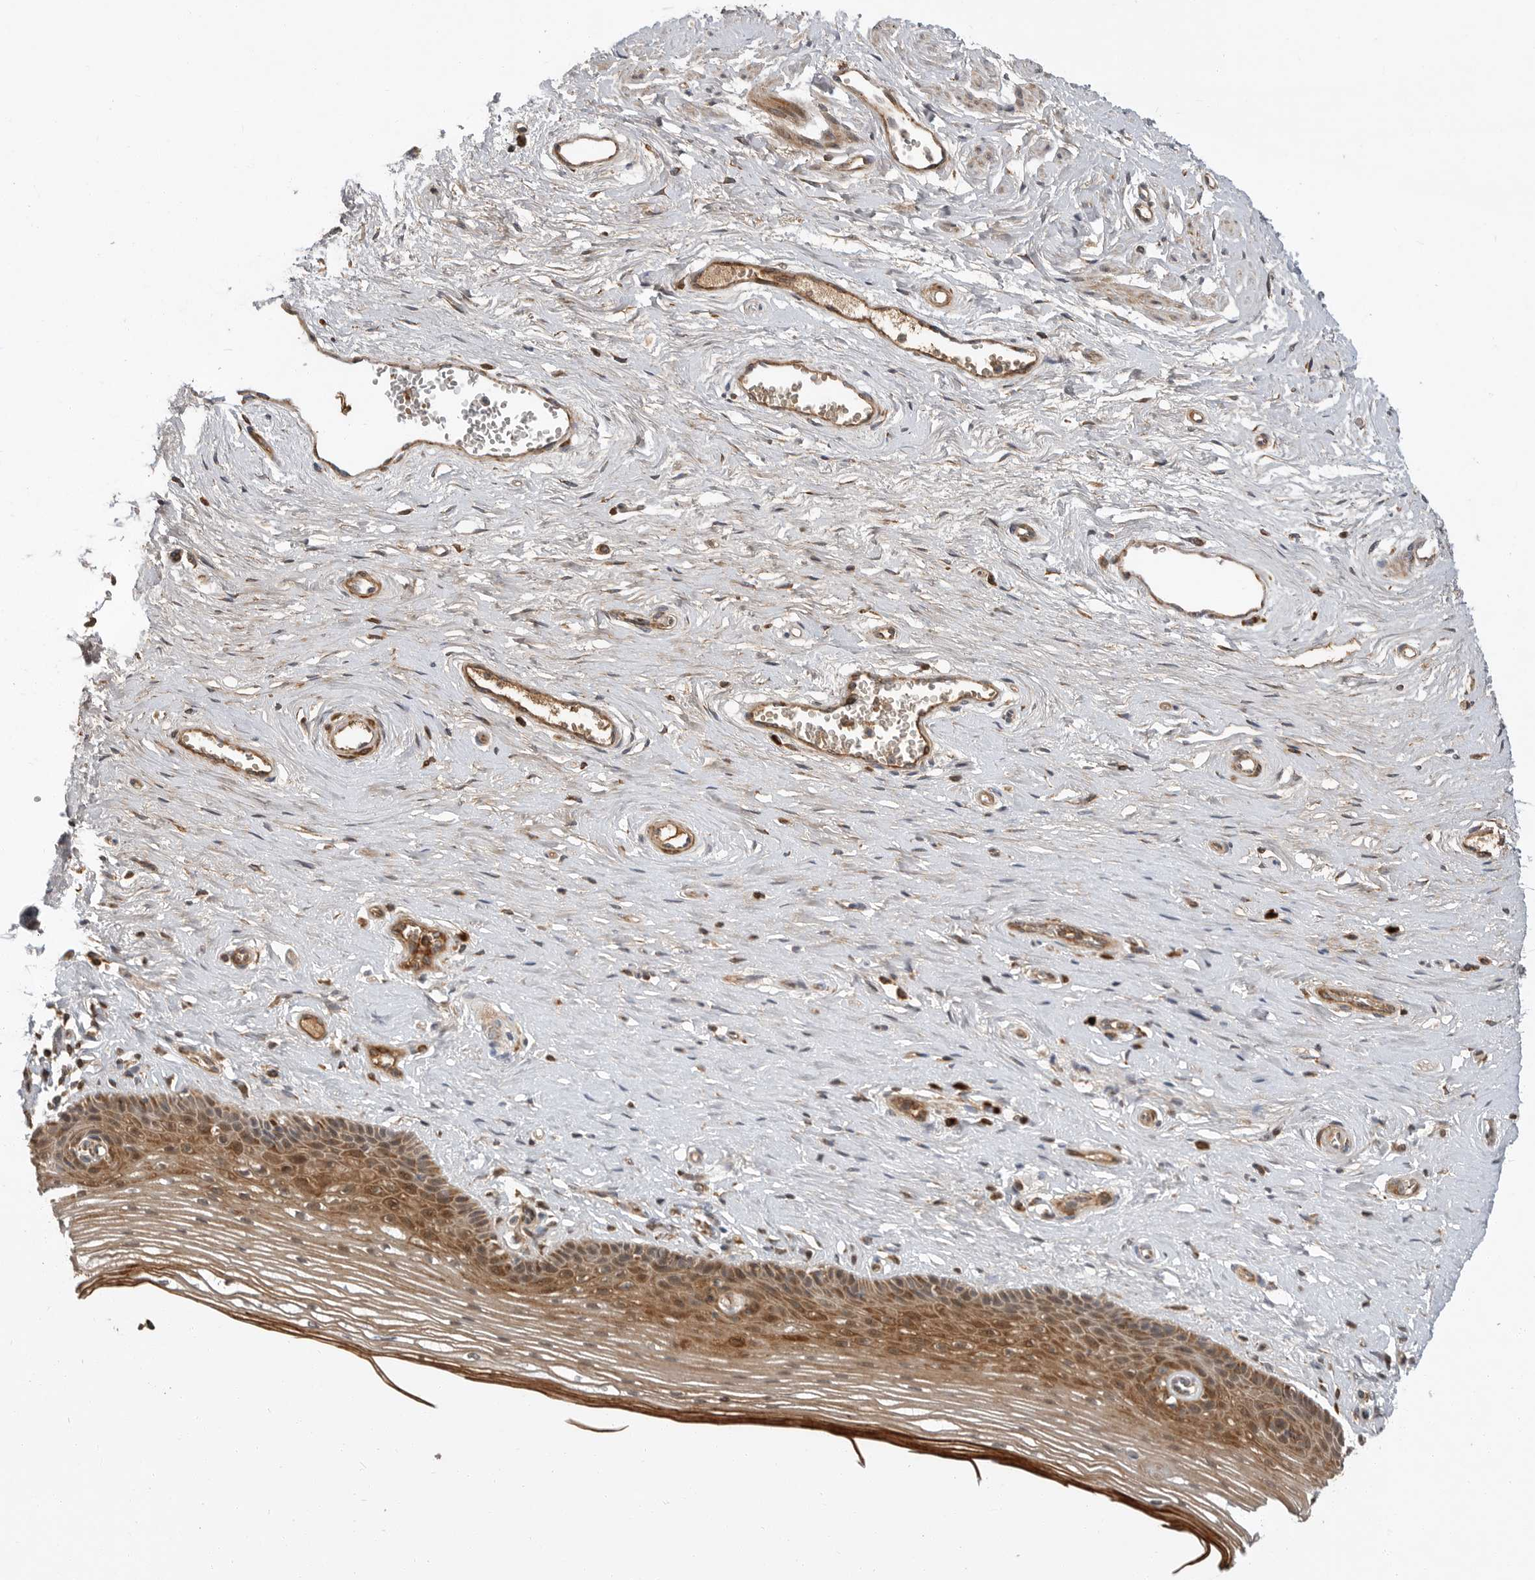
{"staining": {"intensity": "moderate", "quantity": ">75%", "location": "cytoplasmic/membranous"}, "tissue": "vagina", "cell_type": "Squamous epithelial cells", "image_type": "normal", "snomed": [{"axis": "morphology", "description": "Normal tissue, NOS"}, {"axis": "topography", "description": "Vagina"}], "caption": "Vagina stained for a protein displays moderate cytoplasmic/membranous positivity in squamous epithelial cells. The staining was performed using DAB (3,3'-diaminobenzidine) to visualize the protein expression in brown, while the nuclei were stained in blue with hematoxylin (Magnification: 20x).", "gene": "KYAT3", "patient": {"sex": "female", "age": 46}}